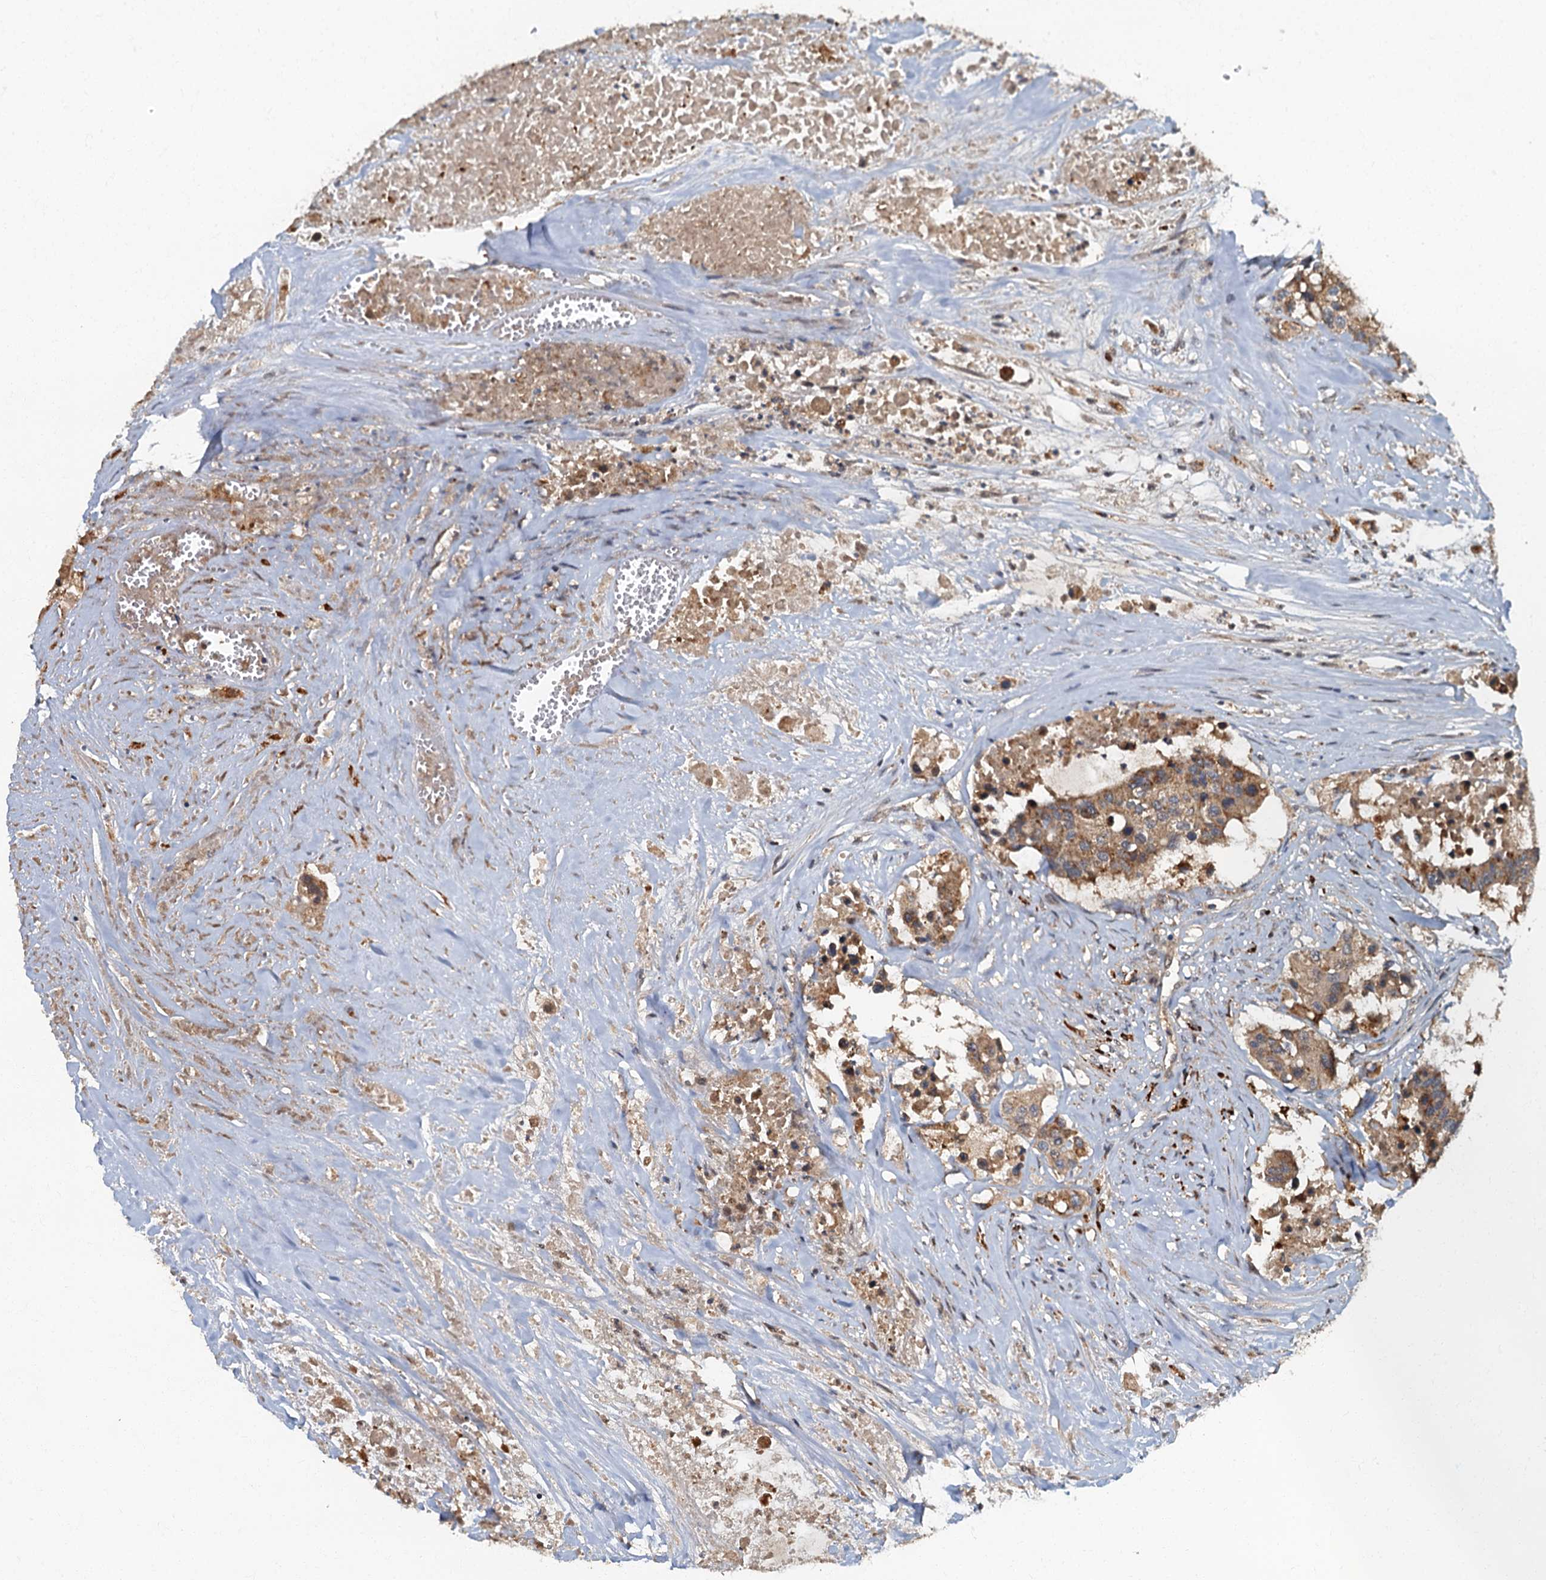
{"staining": {"intensity": "moderate", "quantity": ">75%", "location": "cytoplasmic/membranous"}, "tissue": "colorectal cancer", "cell_type": "Tumor cells", "image_type": "cancer", "snomed": [{"axis": "morphology", "description": "Adenocarcinoma, NOS"}, {"axis": "topography", "description": "Colon"}], "caption": "Colorectal cancer (adenocarcinoma) stained with DAB immunohistochemistry demonstrates medium levels of moderate cytoplasmic/membranous expression in approximately >75% of tumor cells.", "gene": "WDCP", "patient": {"sex": "male", "age": 77}}